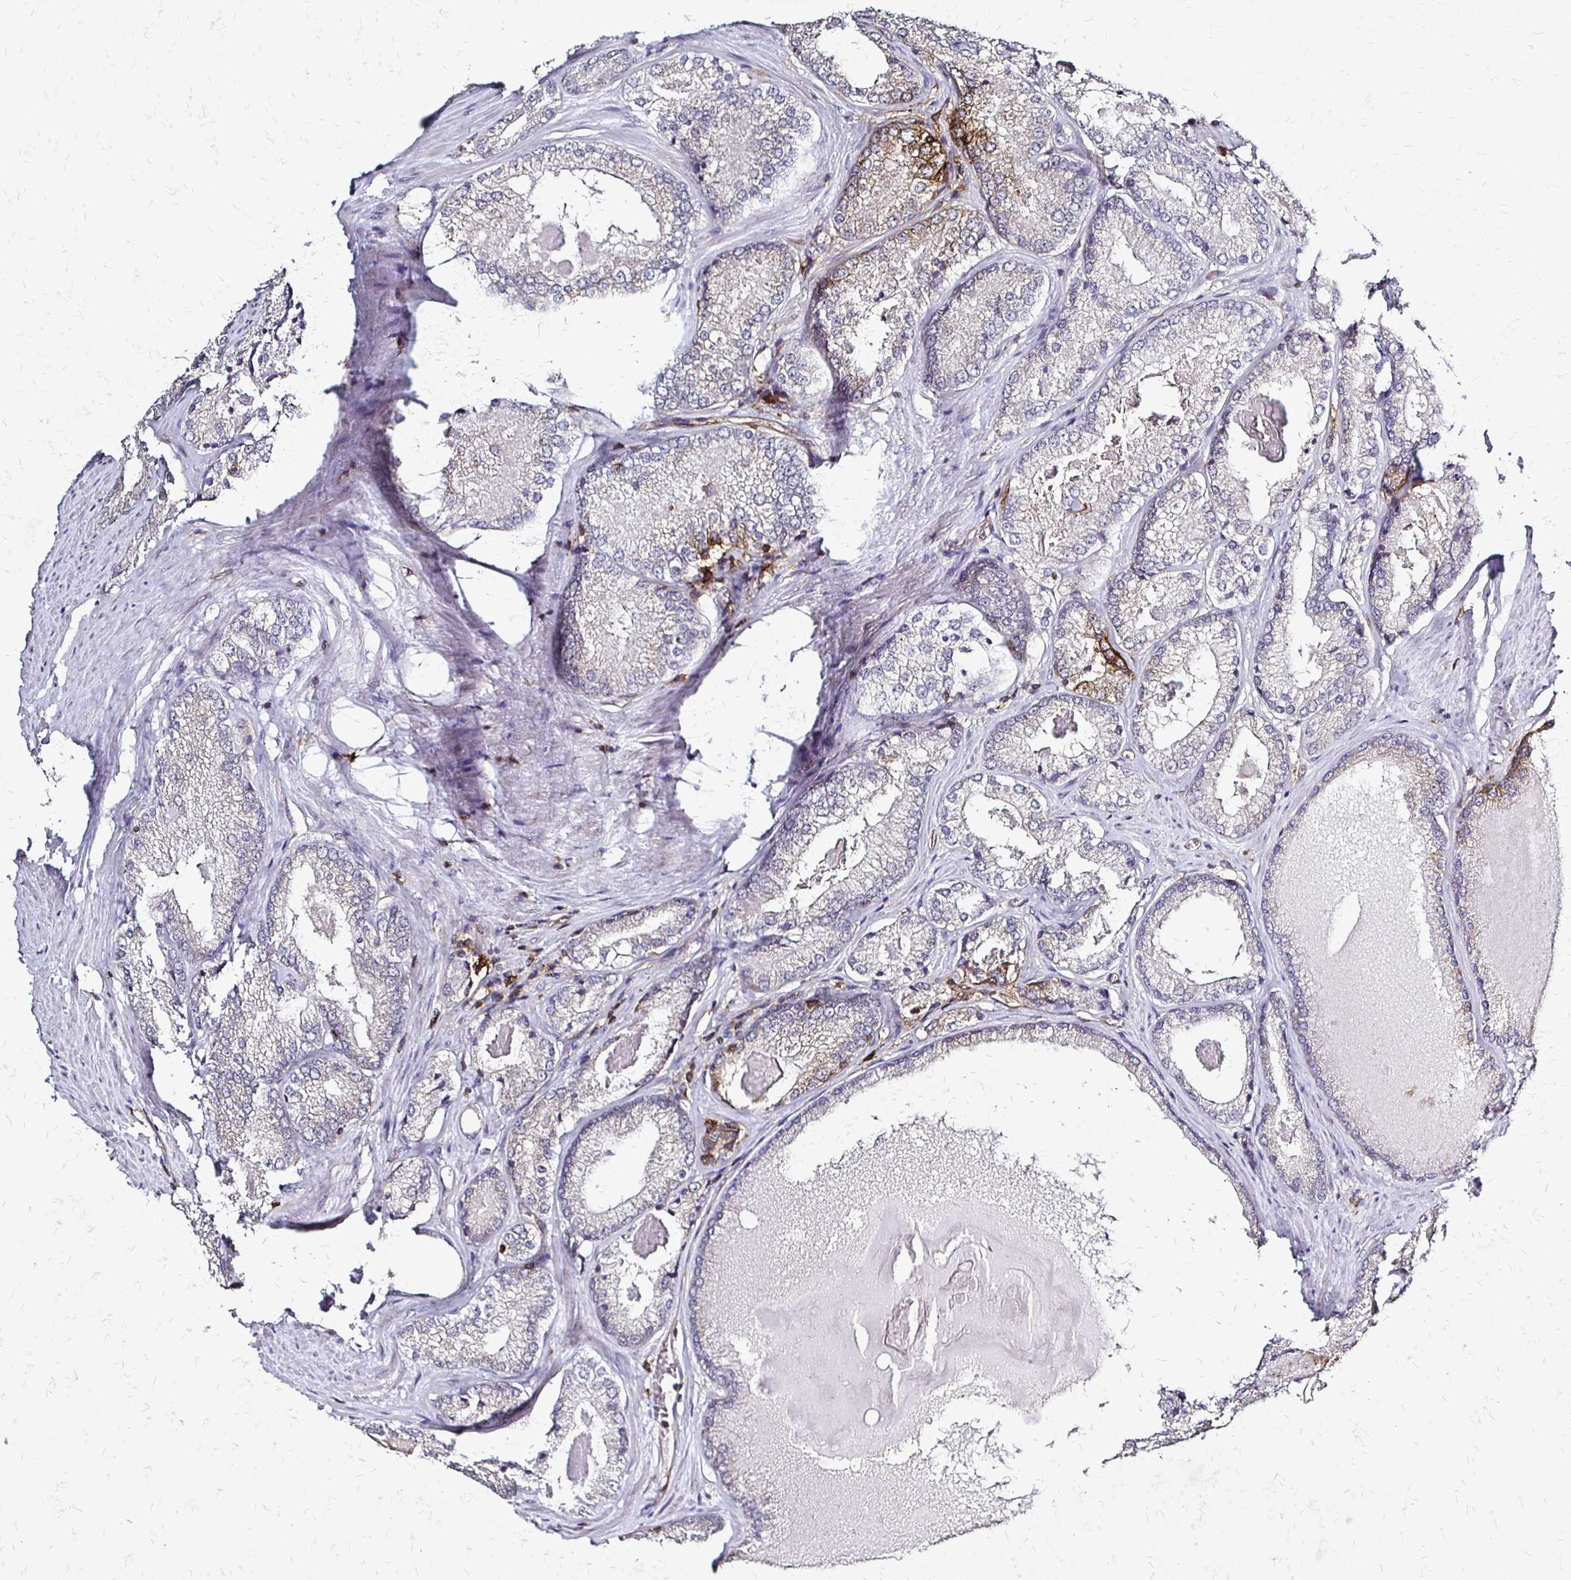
{"staining": {"intensity": "moderate", "quantity": "<25%", "location": "cytoplasmic/membranous"}, "tissue": "prostate cancer", "cell_type": "Tumor cells", "image_type": "cancer", "snomed": [{"axis": "morphology", "description": "Adenocarcinoma, NOS"}, {"axis": "morphology", "description": "Adenocarcinoma, Low grade"}, {"axis": "topography", "description": "Prostate"}], "caption": "A brown stain highlights moderate cytoplasmic/membranous expression of a protein in human prostate adenocarcinoma tumor cells. (DAB (3,3'-diaminobenzidine) IHC with brightfield microscopy, high magnification).", "gene": "SLC9A9", "patient": {"sex": "male", "age": 68}}